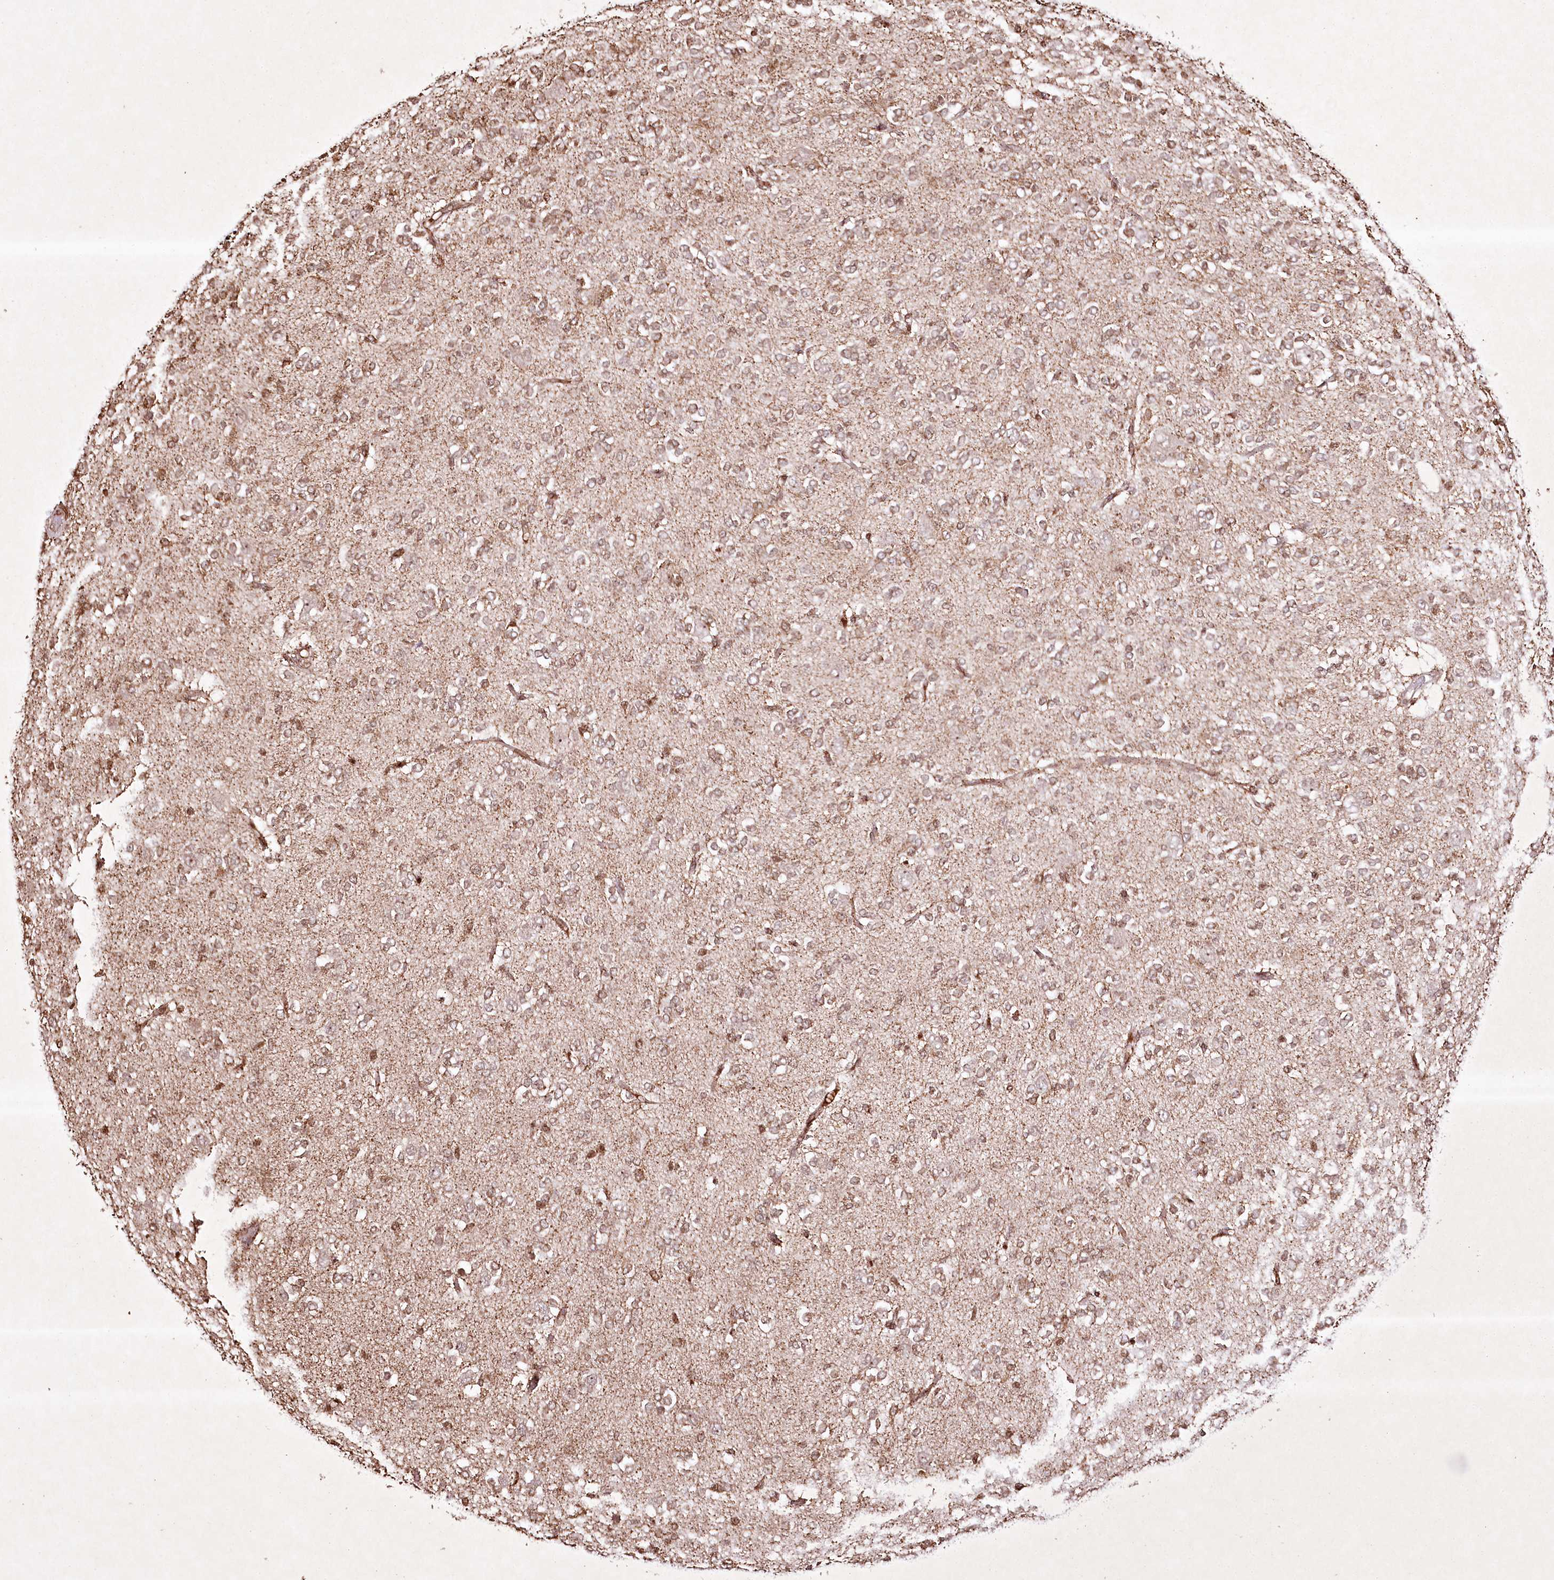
{"staining": {"intensity": "weak", "quantity": ">75%", "location": "cytoplasmic/membranous"}, "tissue": "glioma", "cell_type": "Tumor cells", "image_type": "cancer", "snomed": [{"axis": "morphology", "description": "Glioma, malignant, Low grade"}, {"axis": "topography", "description": "Brain"}], "caption": "Malignant low-grade glioma was stained to show a protein in brown. There is low levels of weak cytoplasmic/membranous expression in about >75% of tumor cells.", "gene": "CARM1", "patient": {"sex": "male", "age": 38}}